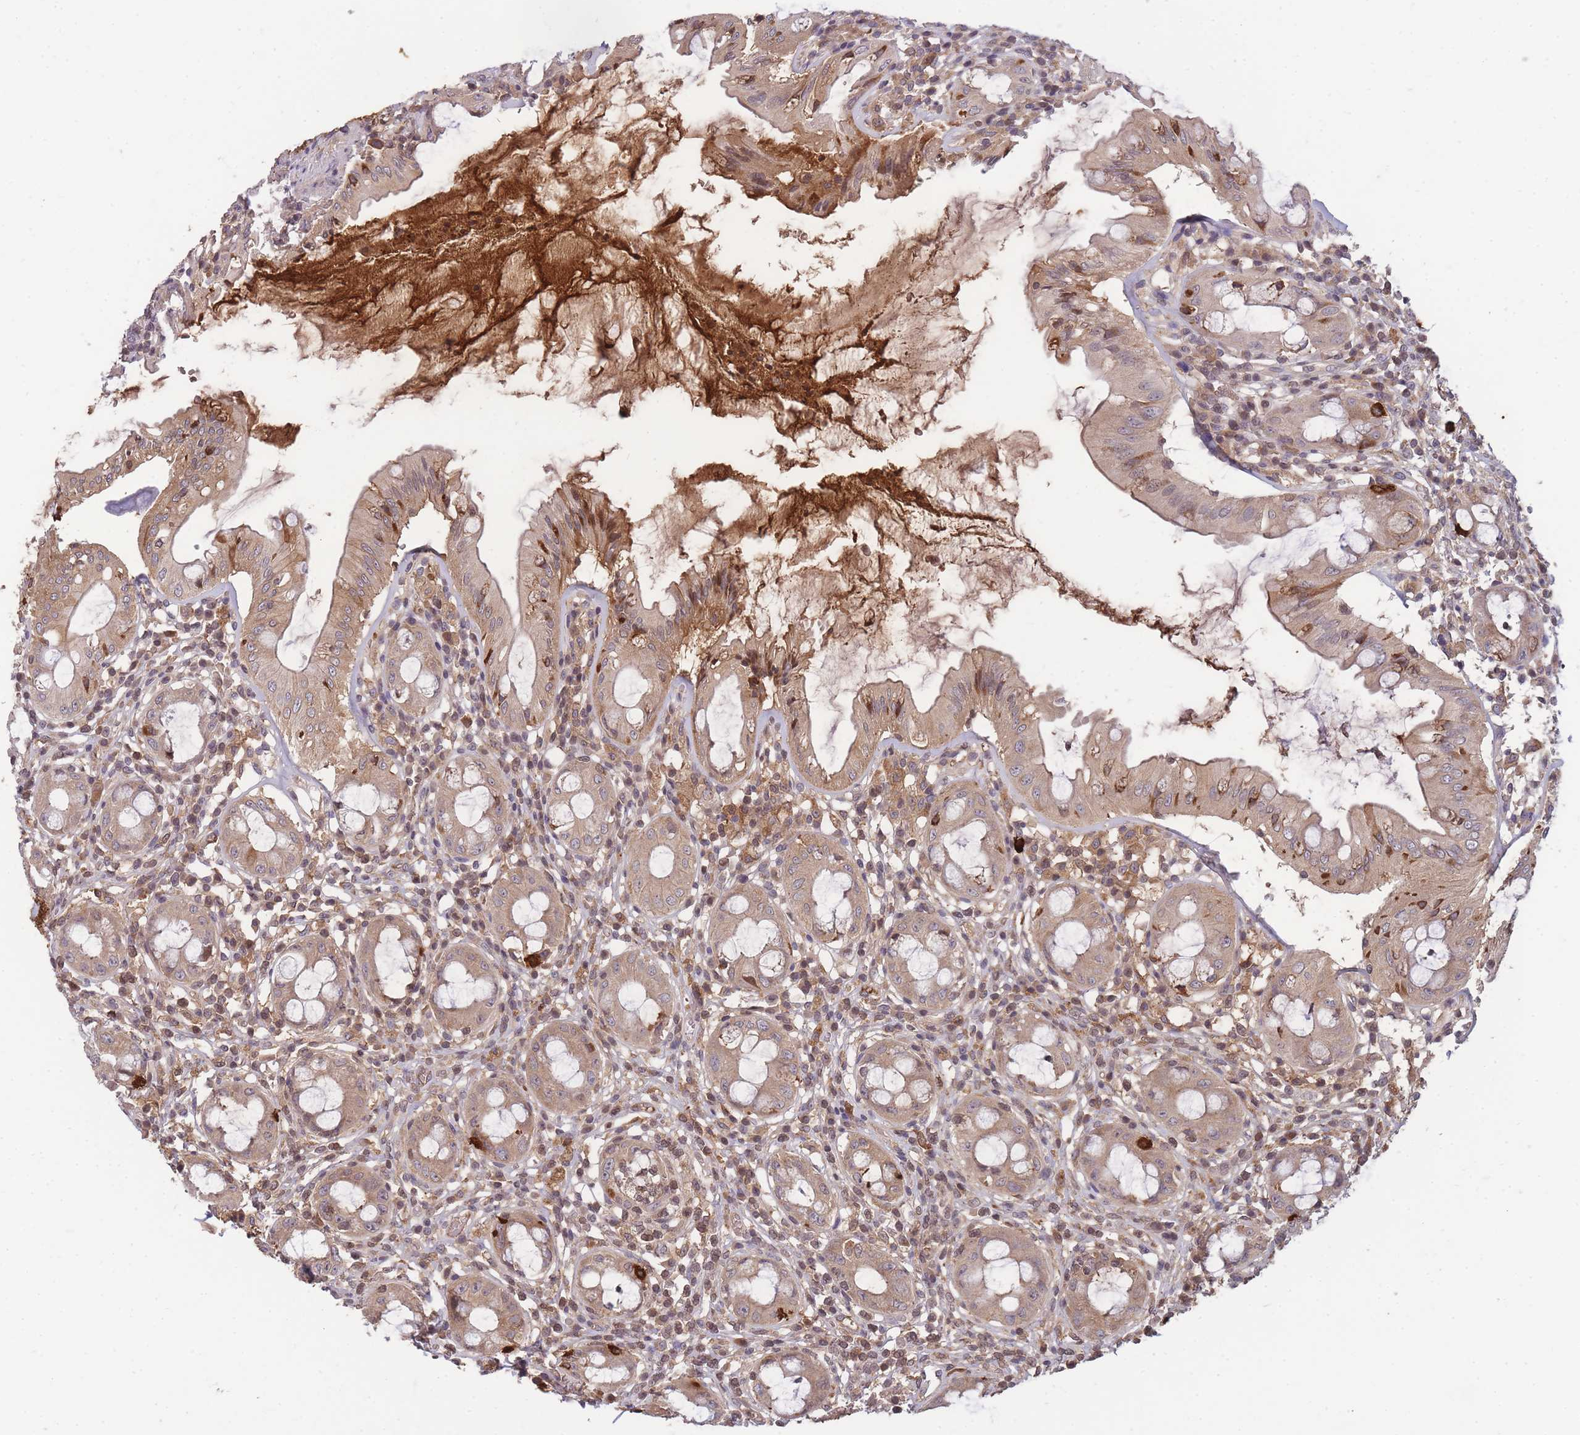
{"staining": {"intensity": "strong", "quantity": "<25%", "location": "cytoplasmic/membranous"}, "tissue": "rectum", "cell_type": "Glandular cells", "image_type": "normal", "snomed": [{"axis": "morphology", "description": "Normal tissue, NOS"}, {"axis": "topography", "description": "Rectum"}], "caption": "Immunohistochemical staining of unremarkable human rectum demonstrates strong cytoplasmic/membranous protein expression in about <25% of glandular cells. (Stains: DAB in brown, nuclei in blue, Microscopy: brightfield microscopy at high magnification).", "gene": "RALGDS", "patient": {"sex": "female", "age": 57}}